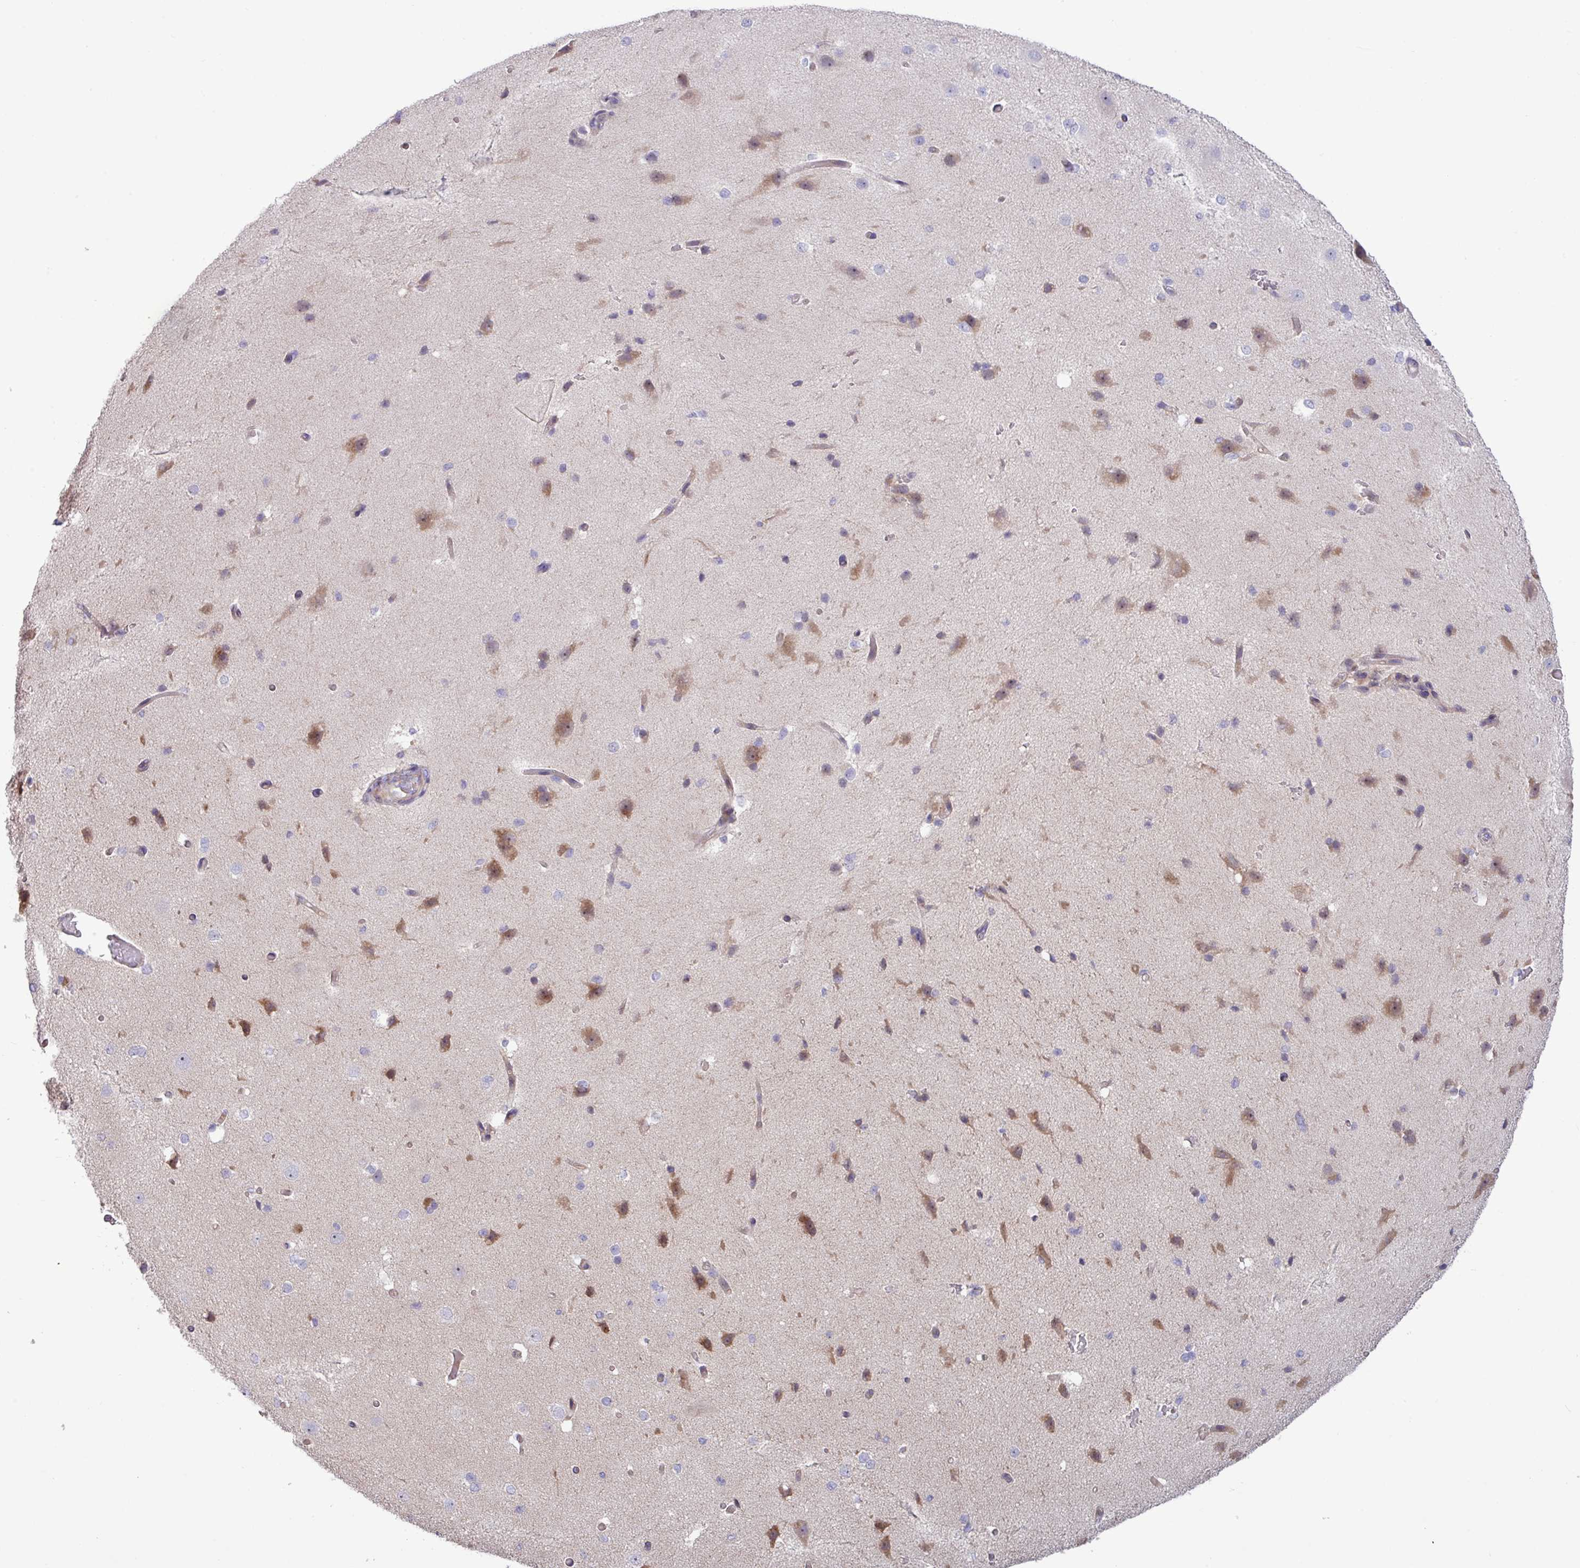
{"staining": {"intensity": "negative", "quantity": "none", "location": "none"}, "tissue": "cerebral cortex", "cell_type": "Endothelial cells", "image_type": "normal", "snomed": [{"axis": "morphology", "description": "Normal tissue, NOS"}, {"axis": "morphology", "description": "Inflammation, NOS"}, {"axis": "topography", "description": "Cerebral cortex"}], "caption": "Human cerebral cortex stained for a protein using immunohistochemistry reveals no staining in endothelial cells.", "gene": "TNFSF12", "patient": {"sex": "male", "age": 6}}